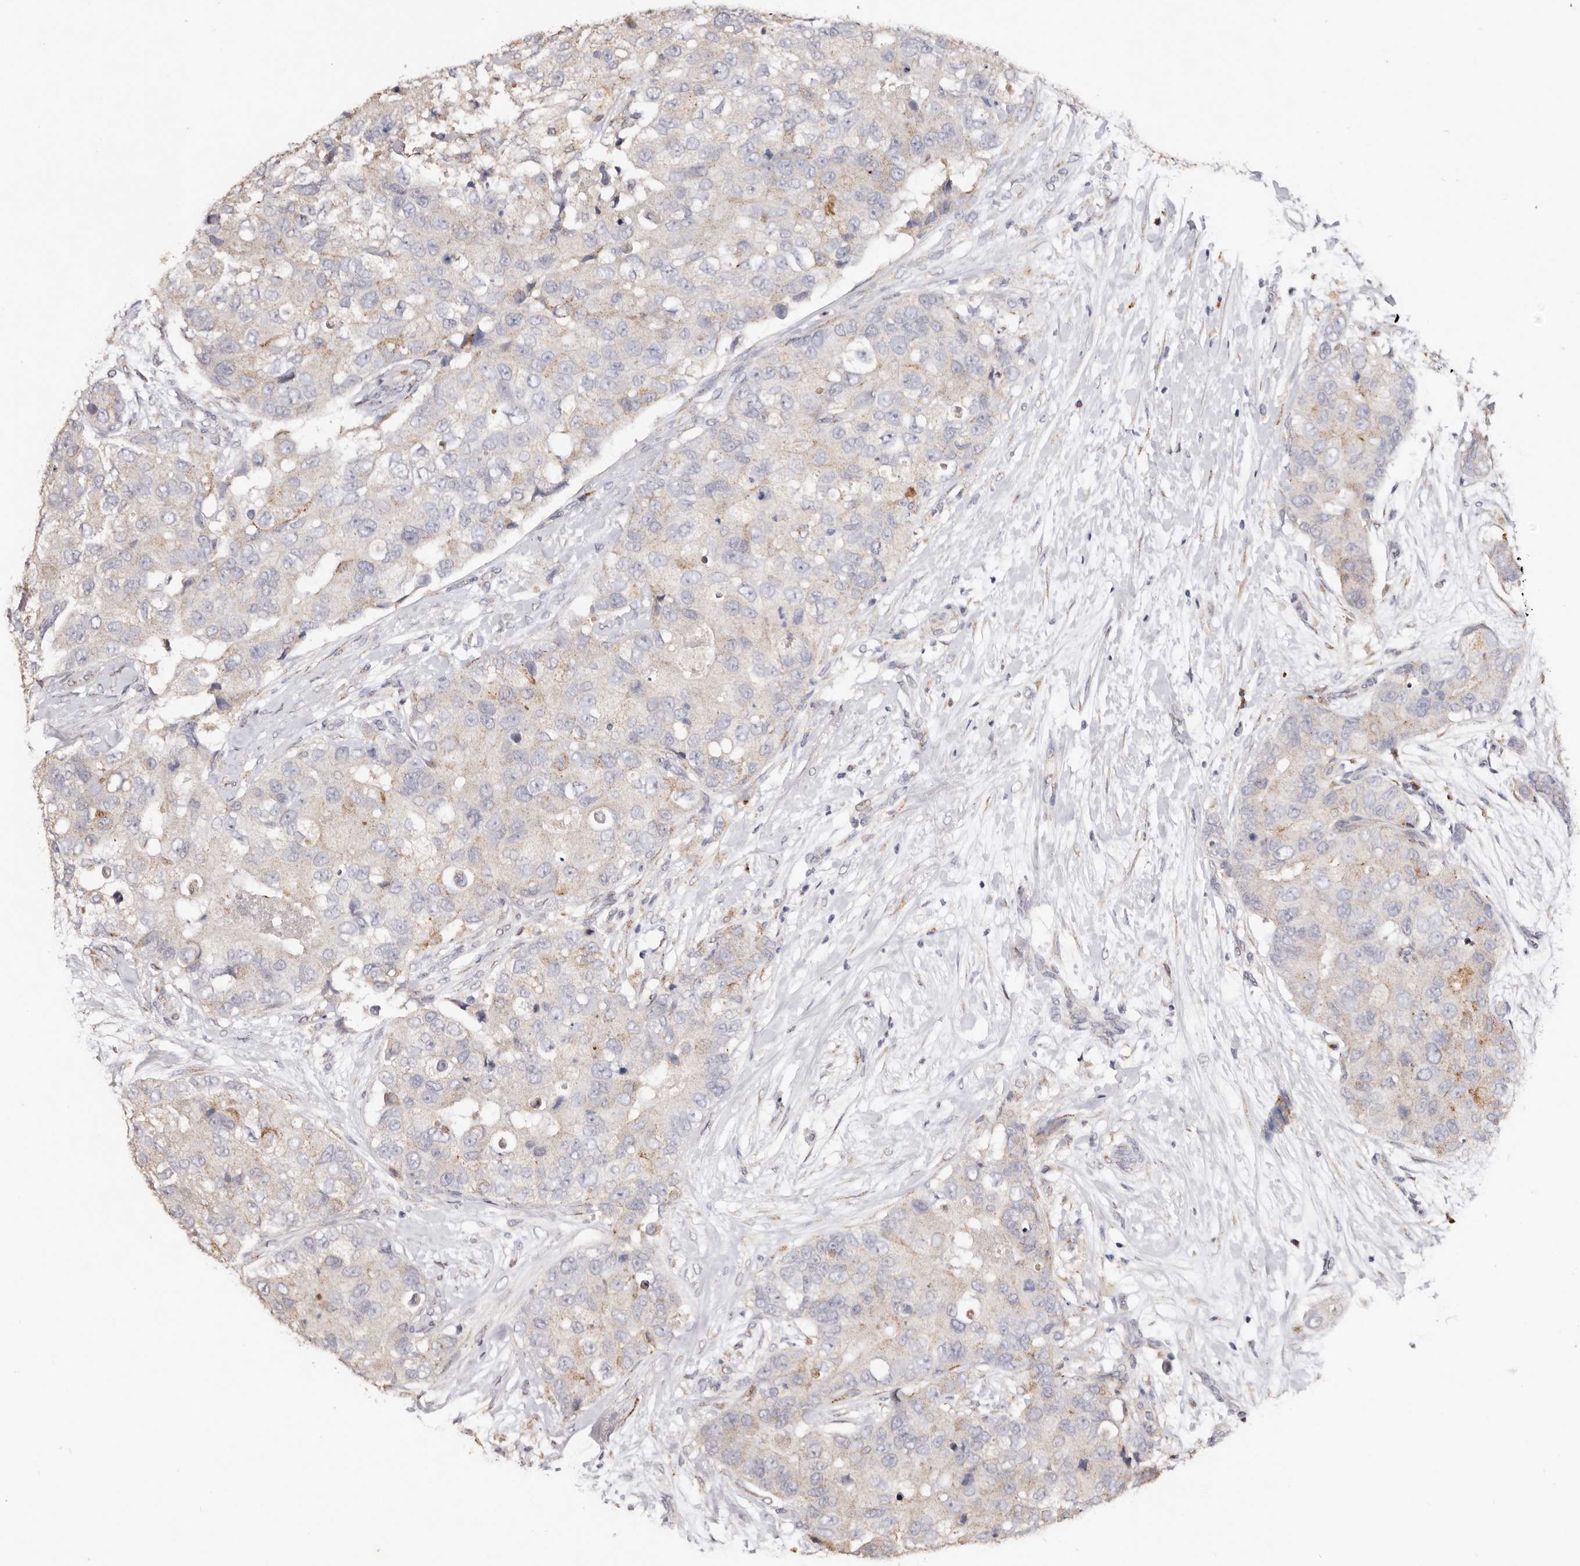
{"staining": {"intensity": "negative", "quantity": "none", "location": "none"}, "tissue": "breast cancer", "cell_type": "Tumor cells", "image_type": "cancer", "snomed": [{"axis": "morphology", "description": "Duct carcinoma"}, {"axis": "topography", "description": "Breast"}], "caption": "Tumor cells show no significant staining in intraductal carcinoma (breast).", "gene": "LGALS7B", "patient": {"sex": "female", "age": 62}}